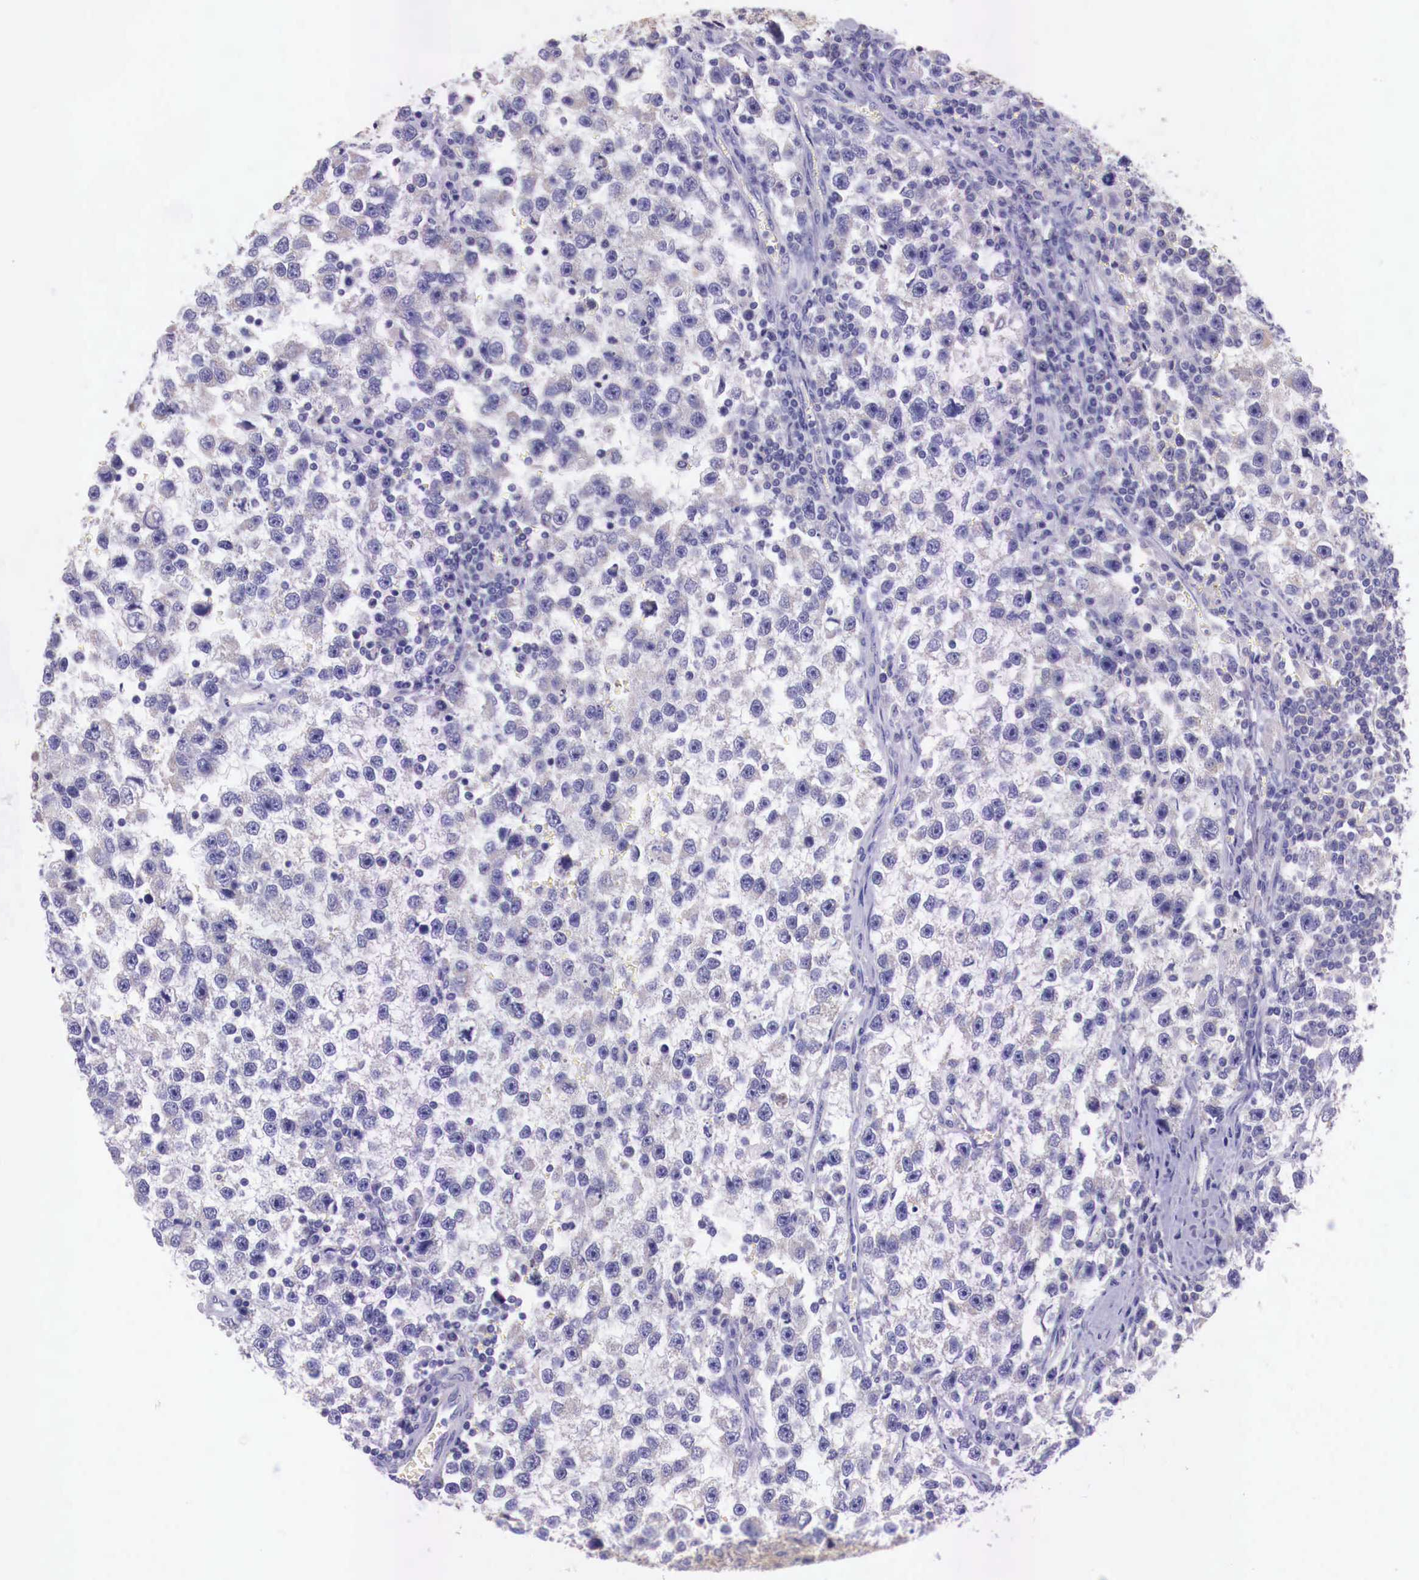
{"staining": {"intensity": "weak", "quantity": "25%-75%", "location": "cytoplasmic/membranous"}, "tissue": "testis cancer", "cell_type": "Tumor cells", "image_type": "cancer", "snomed": [{"axis": "morphology", "description": "Seminoma, NOS"}, {"axis": "topography", "description": "Testis"}], "caption": "Protein staining exhibits weak cytoplasmic/membranous expression in approximately 25%-75% of tumor cells in testis cancer.", "gene": "GRIPAP1", "patient": {"sex": "male", "age": 33}}